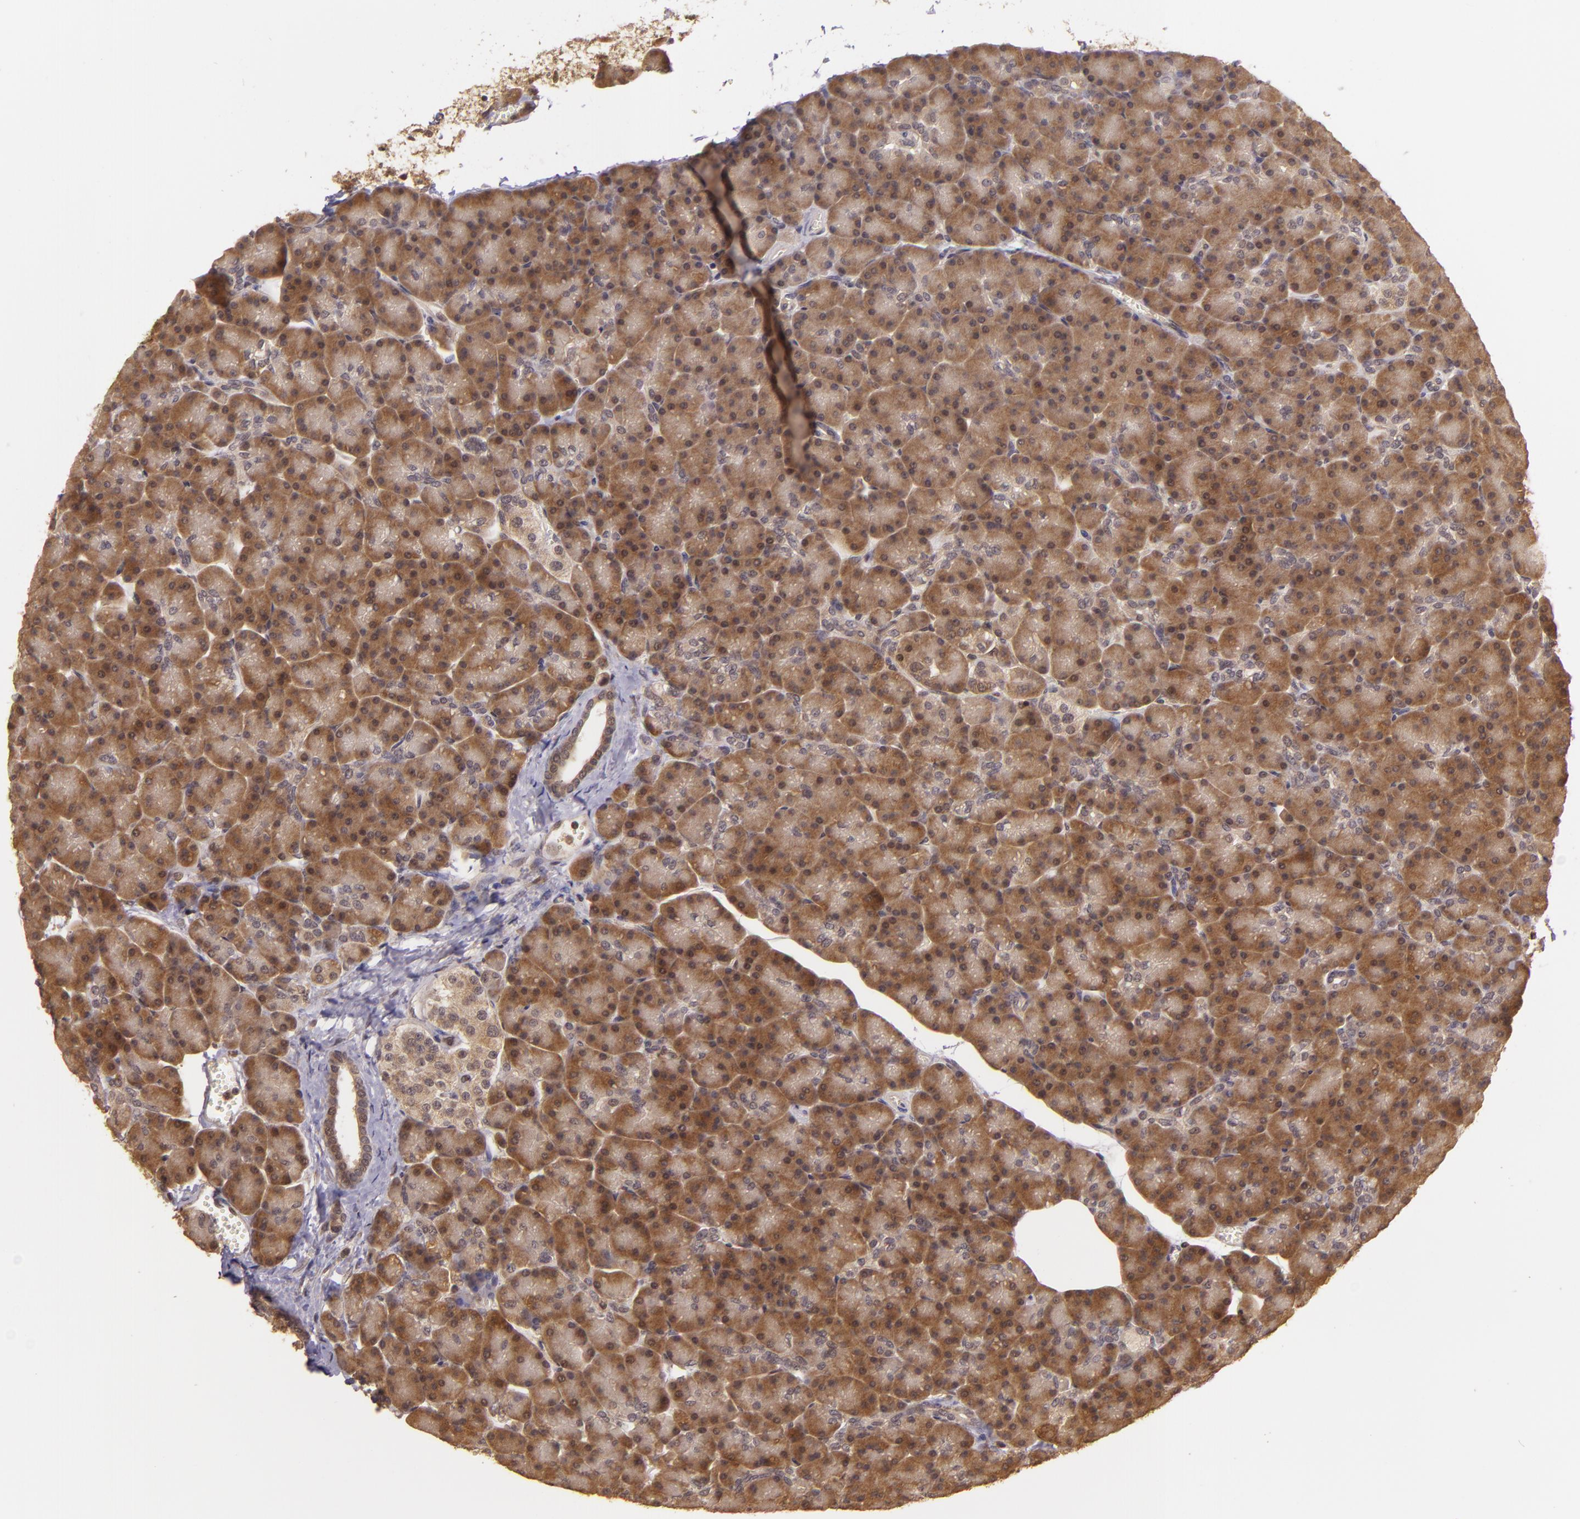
{"staining": {"intensity": "strong", "quantity": ">75%", "location": "cytoplasmic/membranous"}, "tissue": "pancreas", "cell_type": "Exocrine glandular cells", "image_type": "normal", "snomed": [{"axis": "morphology", "description": "Normal tissue, NOS"}, {"axis": "topography", "description": "Pancreas"}], "caption": "IHC (DAB (3,3'-diaminobenzidine)) staining of unremarkable human pancreas exhibits strong cytoplasmic/membranous protein expression in approximately >75% of exocrine glandular cells. (DAB = brown stain, brightfield microscopy at high magnification).", "gene": "TXNRD2", "patient": {"sex": "female", "age": 43}}